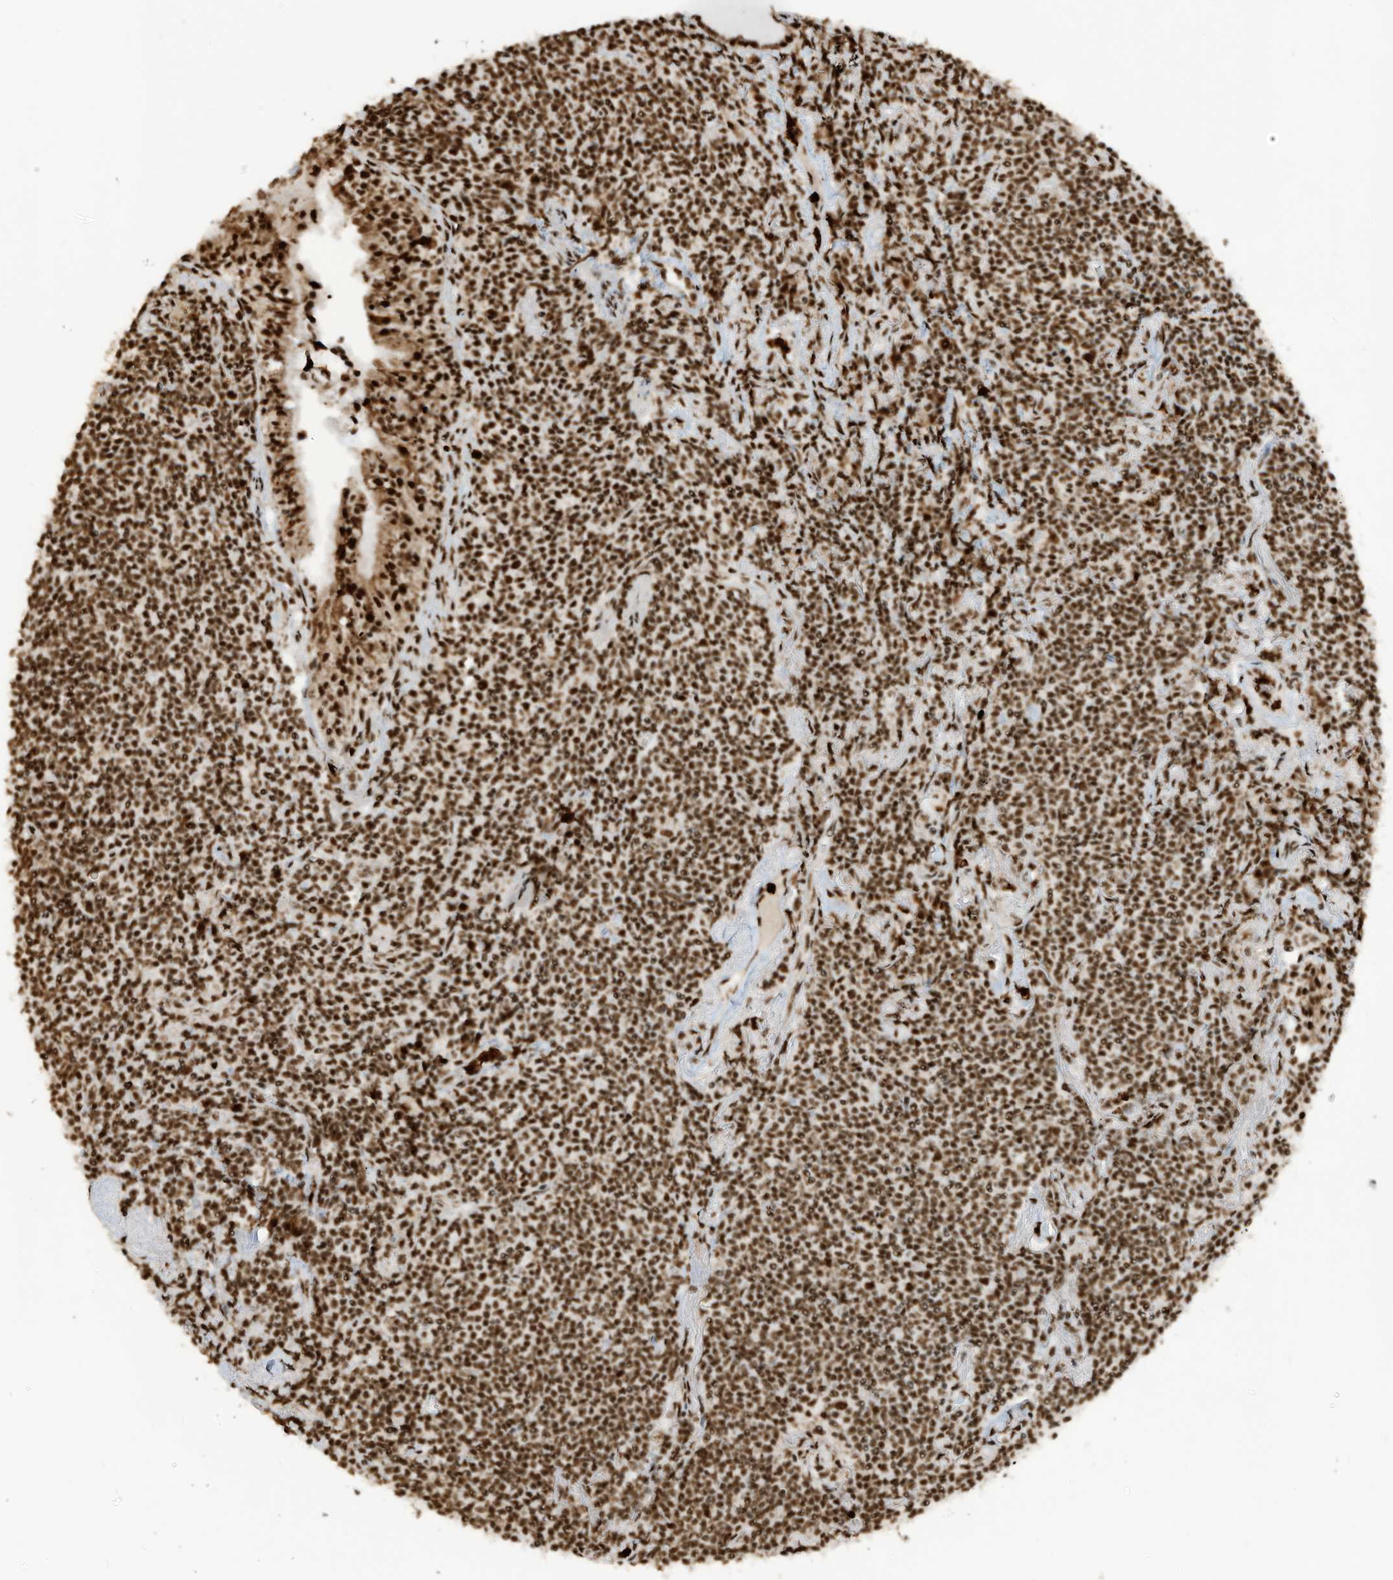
{"staining": {"intensity": "strong", "quantity": ">75%", "location": "nuclear"}, "tissue": "lymphoma", "cell_type": "Tumor cells", "image_type": "cancer", "snomed": [{"axis": "morphology", "description": "Malignant lymphoma, non-Hodgkin's type, Low grade"}, {"axis": "topography", "description": "Lung"}], "caption": "There is high levels of strong nuclear positivity in tumor cells of lymphoma, as demonstrated by immunohistochemical staining (brown color).", "gene": "LBH", "patient": {"sex": "female", "age": 71}}